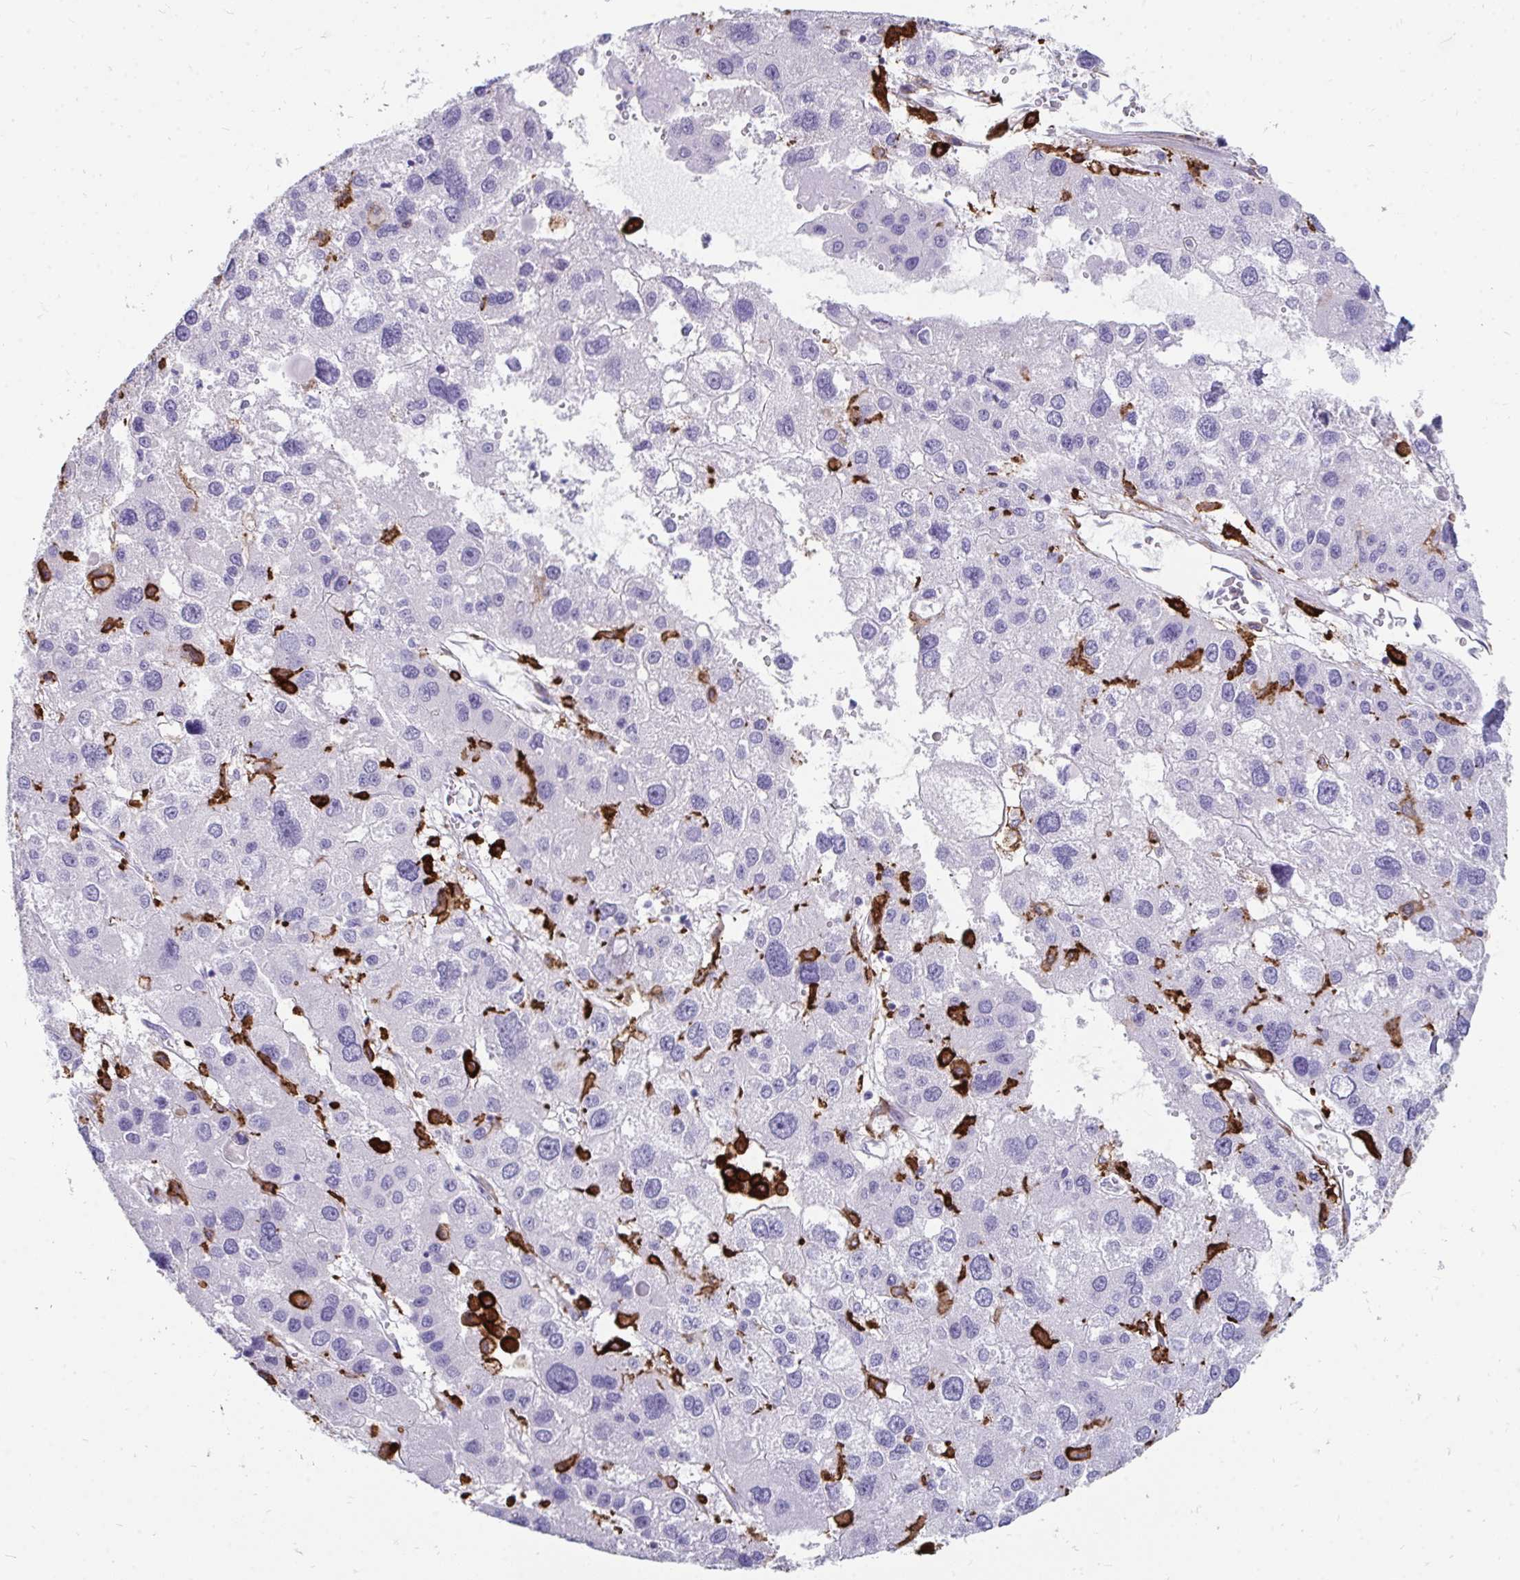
{"staining": {"intensity": "negative", "quantity": "none", "location": "none"}, "tissue": "liver cancer", "cell_type": "Tumor cells", "image_type": "cancer", "snomed": [{"axis": "morphology", "description": "Carcinoma, Hepatocellular, NOS"}, {"axis": "topography", "description": "Liver"}], "caption": "The immunohistochemistry photomicrograph has no significant positivity in tumor cells of hepatocellular carcinoma (liver) tissue. The staining is performed using DAB (3,3'-diaminobenzidine) brown chromogen with nuclei counter-stained in using hematoxylin.", "gene": "CD163", "patient": {"sex": "male", "age": 73}}